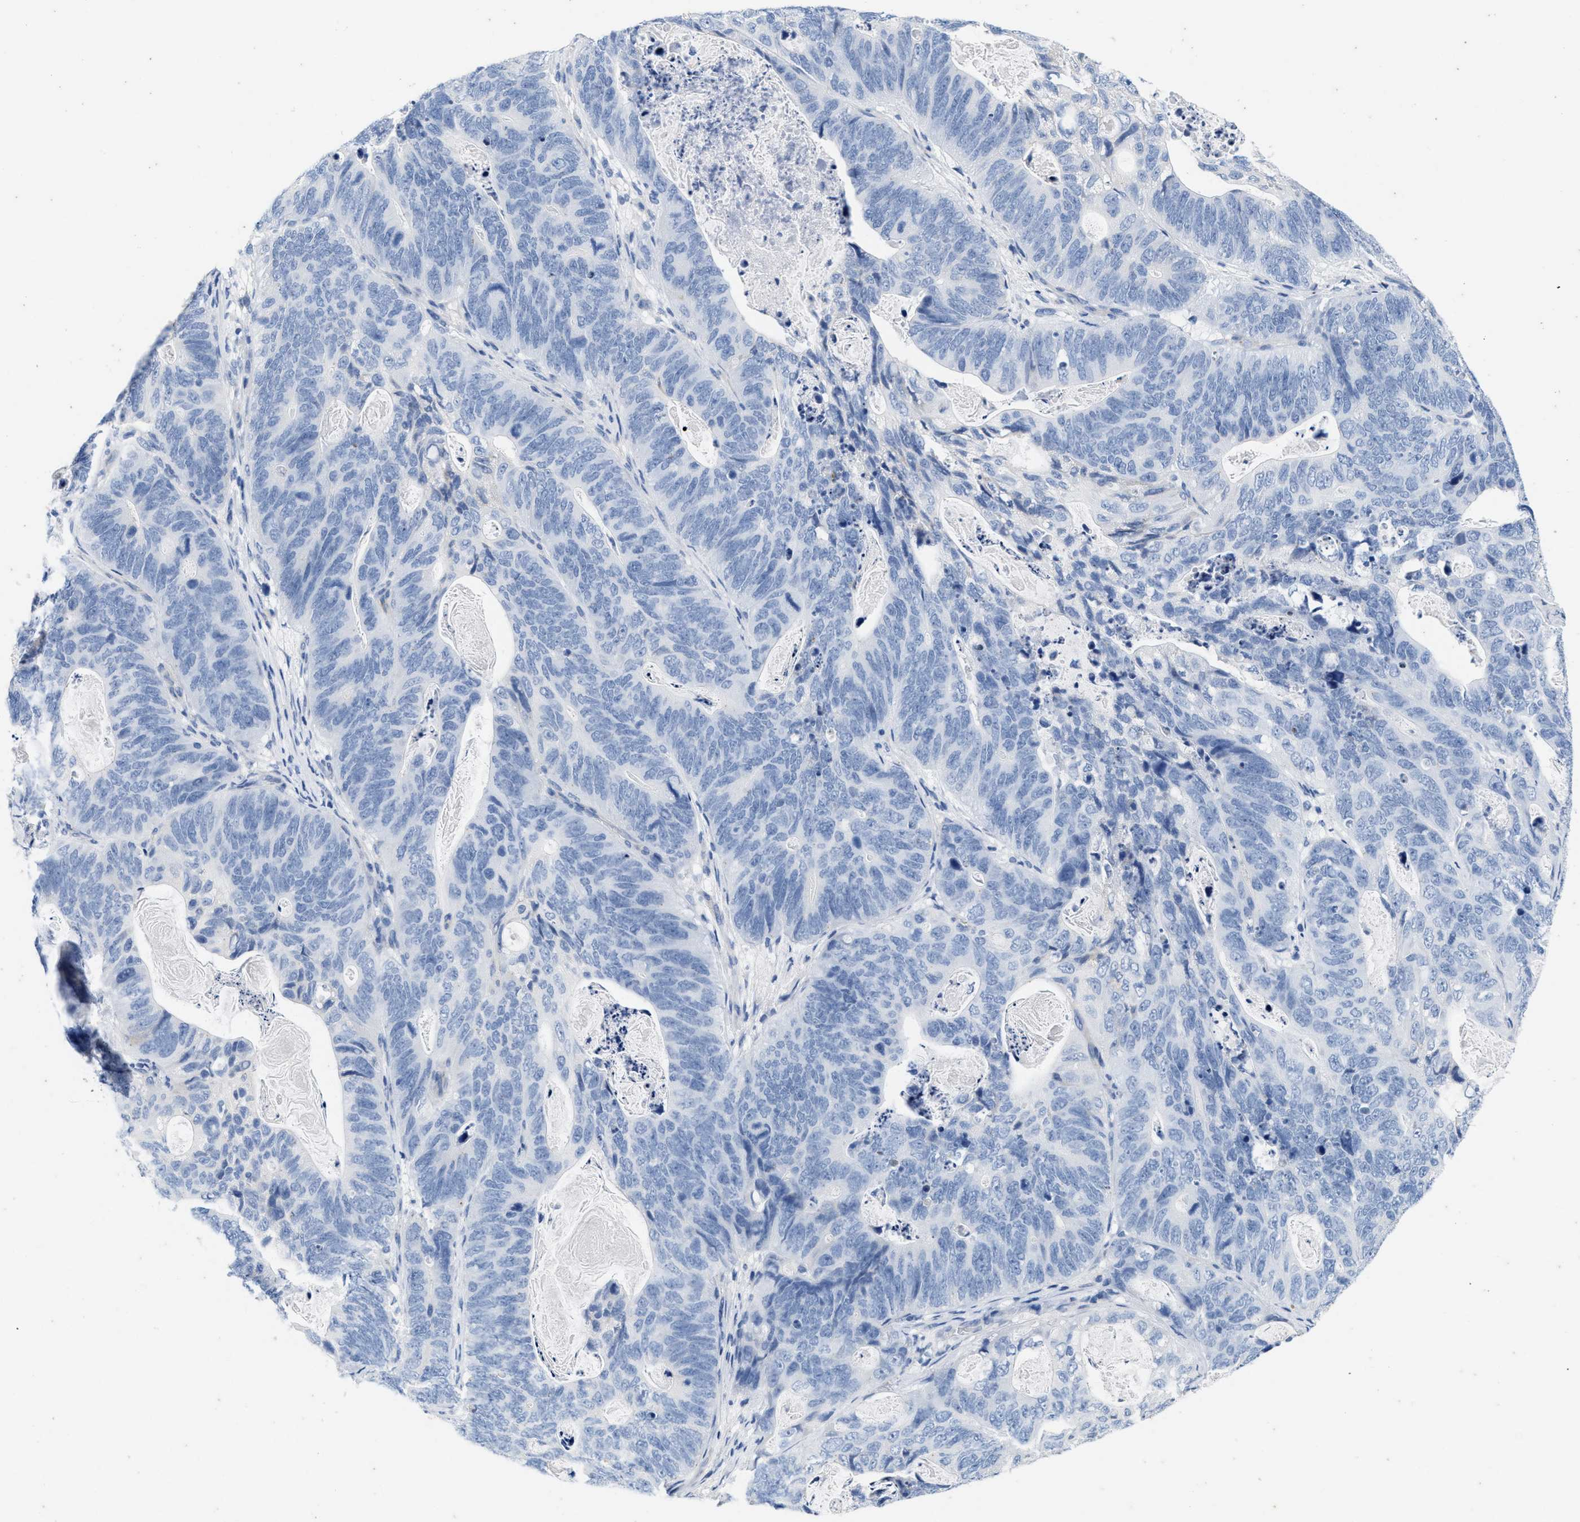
{"staining": {"intensity": "negative", "quantity": "none", "location": "none"}, "tissue": "stomach cancer", "cell_type": "Tumor cells", "image_type": "cancer", "snomed": [{"axis": "morphology", "description": "Normal tissue, NOS"}, {"axis": "morphology", "description": "Adenocarcinoma, NOS"}, {"axis": "topography", "description": "Stomach"}], "caption": "Adenocarcinoma (stomach) stained for a protein using IHC reveals no staining tumor cells.", "gene": "ABCB11", "patient": {"sex": "female", "age": 89}}